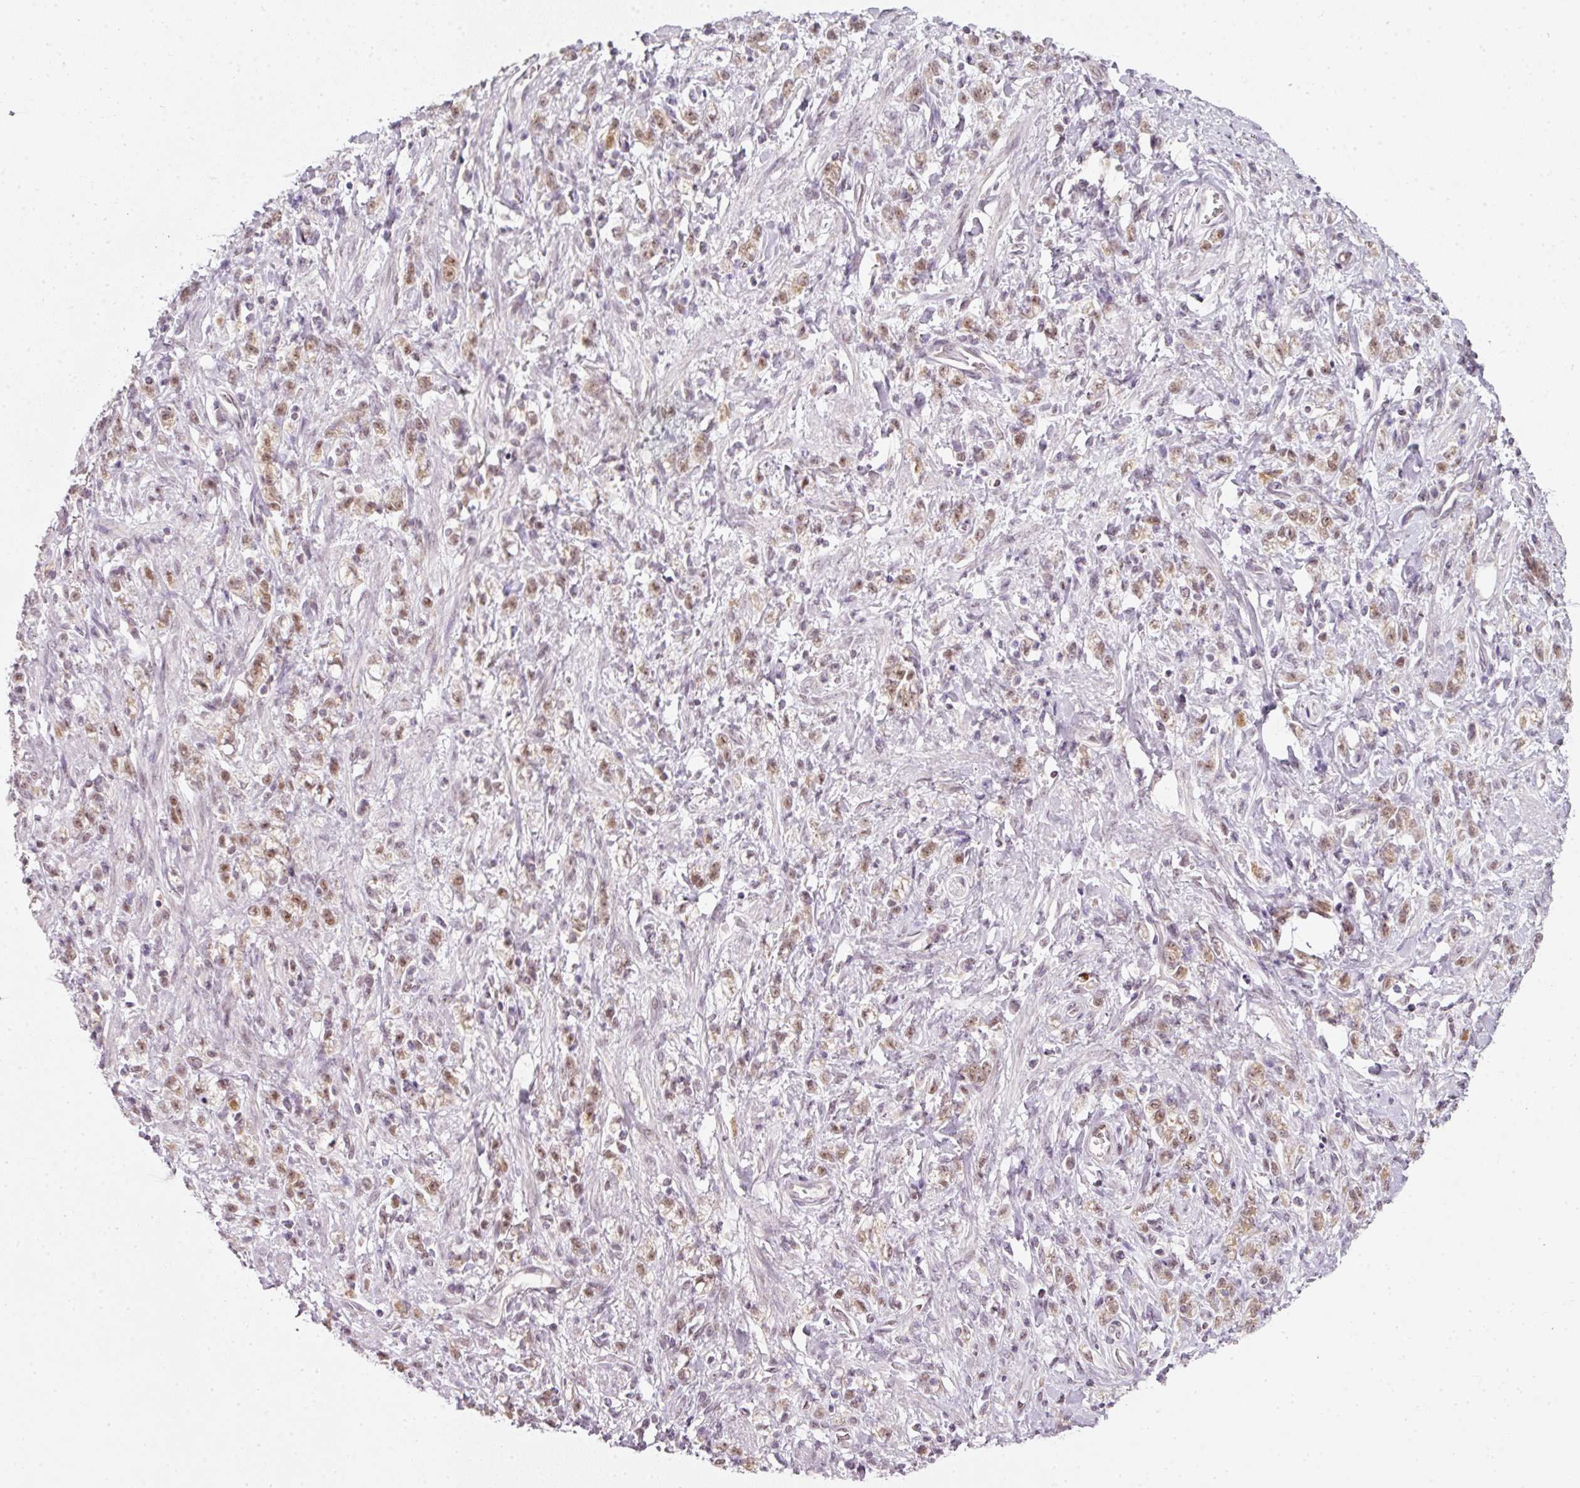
{"staining": {"intensity": "moderate", "quantity": ">75%", "location": "nuclear"}, "tissue": "stomach cancer", "cell_type": "Tumor cells", "image_type": "cancer", "snomed": [{"axis": "morphology", "description": "Adenocarcinoma, NOS"}, {"axis": "topography", "description": "Stomach"}], "caption": "Immunohistochemistry (IHC) of stomach adenocarcinoma displays medium levels of moderate nuclear expression in approximately >75% of tumor cells.", "gene": "FSTL3", "patient": {"sex": "male", "age": 77}}